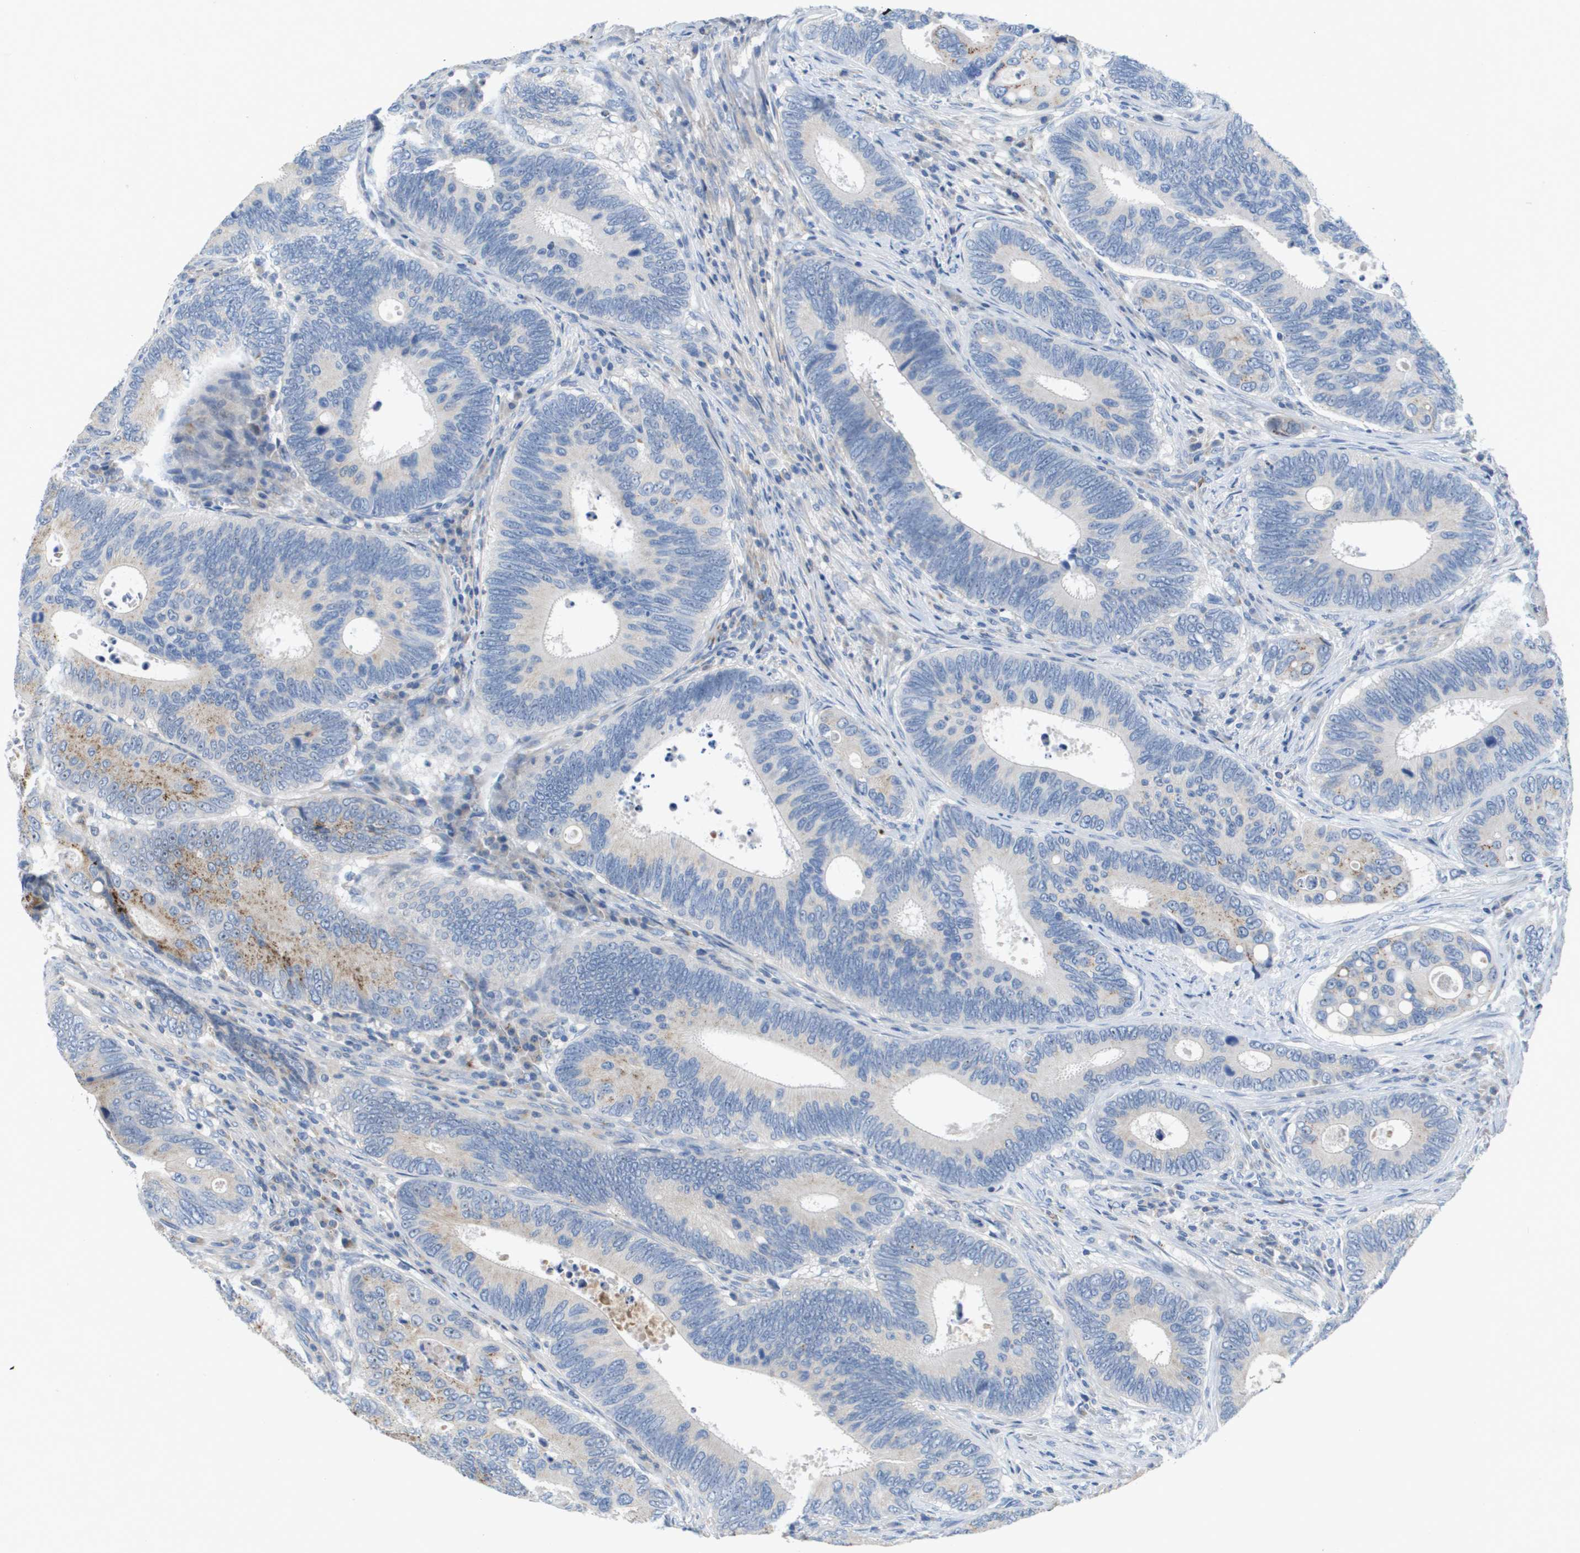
{"staining": {"intensity": "weak", "quantity": "<25%", "location": "cytoplasmic/membranous"}, "tissue": "colorectal cancer", "cell_type": "Tumor cells", "image_type": "cancer", "snomed": [{"axis": "morphology", "description": "Inflammation, NOS"}, {"axis": "morphology", "description": "Adenocarcinoma, NOS"}, {"axis": "topography", "description": "Colon"}], "caption": "This is an immunohistochemistry (IHC) micrograph of colorectal adenocarcinoma. There is no expression in tumor cells.", "gene": "B3GNT5", "patient": {"sex": "male", "age": 72}}